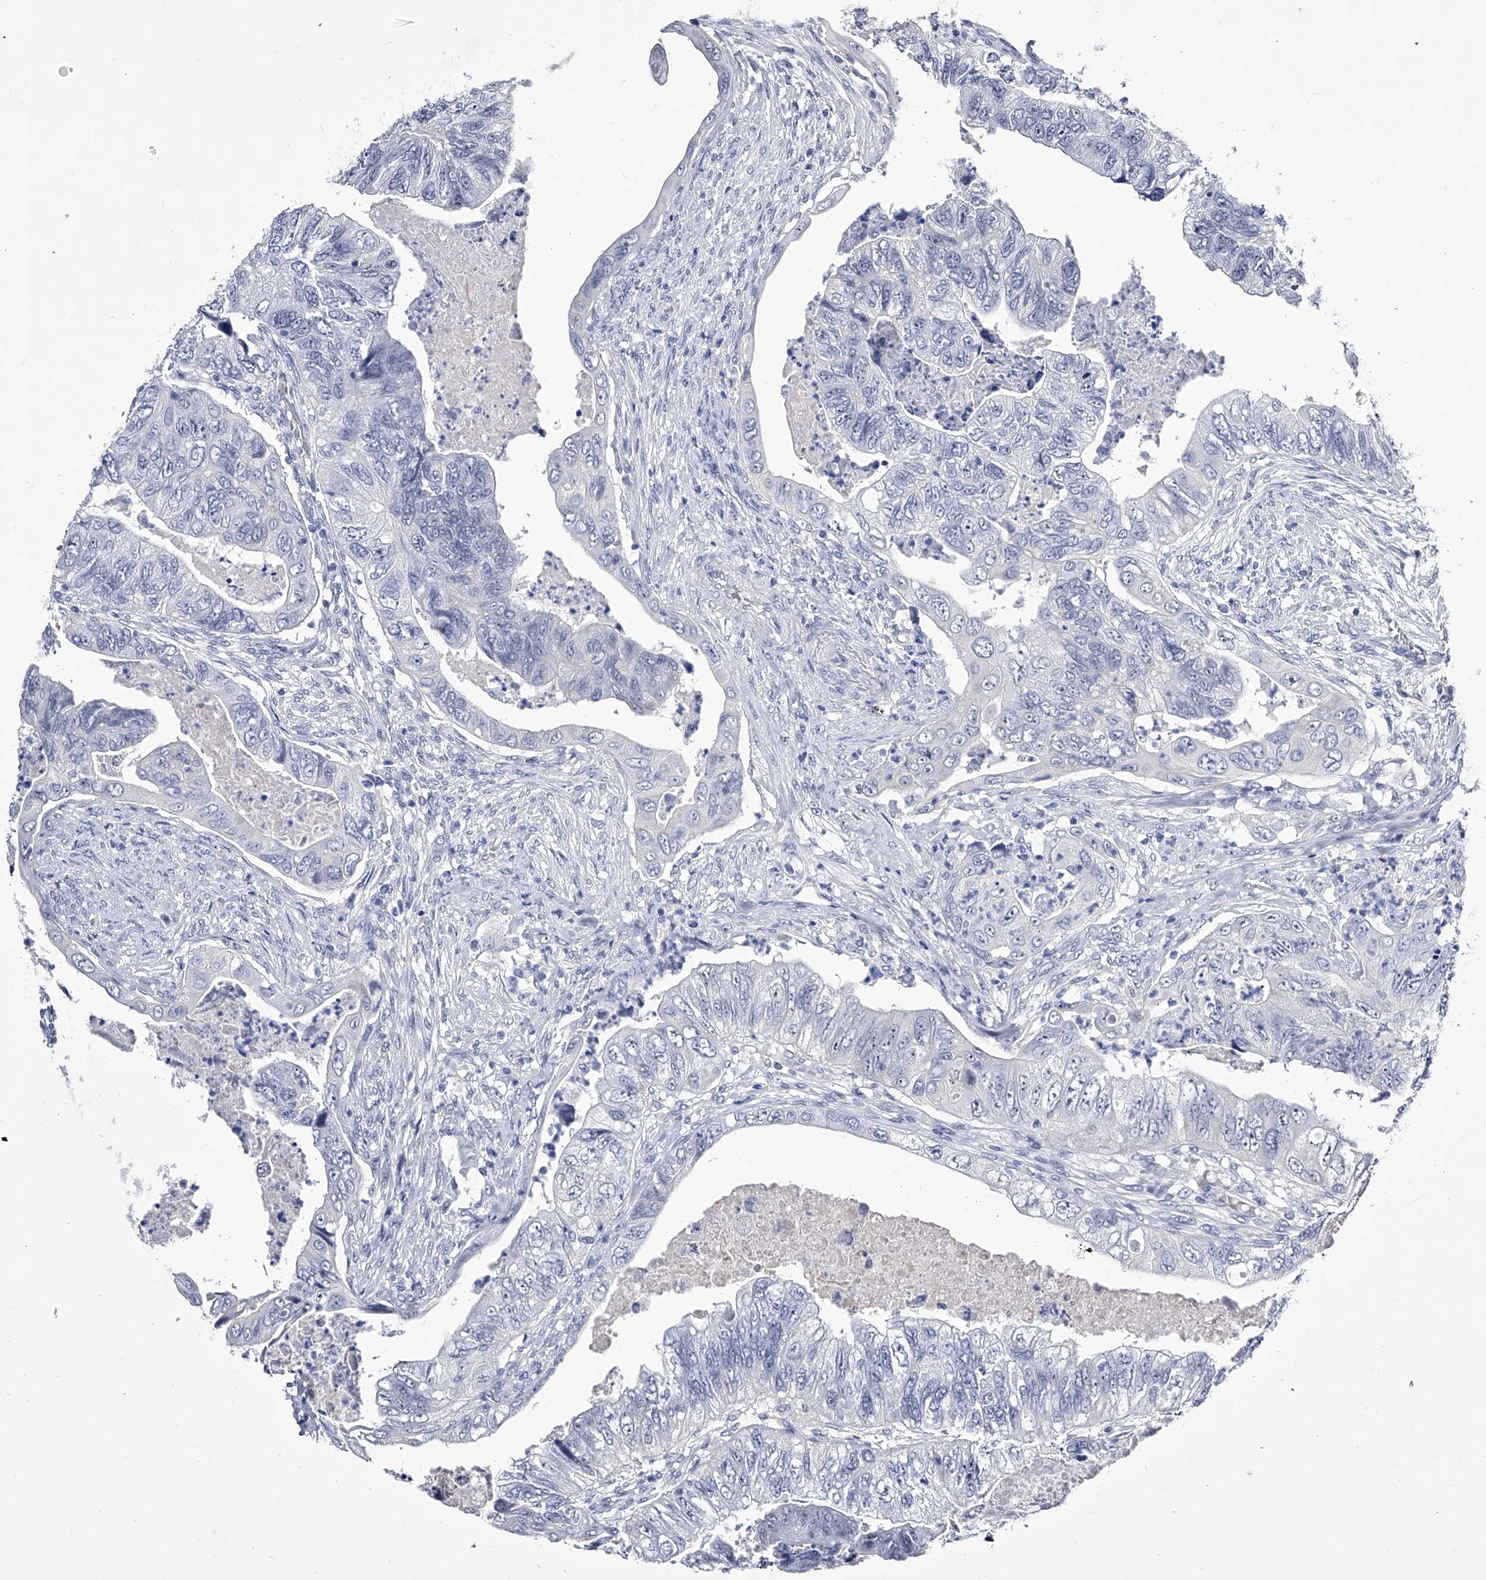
{"staining": {"intensity": "negative", "quantity": "none", "location": "none"}, "tissue": "colorectal cancer", "cell_type": "Tumor cells", "image_type": "cancer", "snomed": [{"axis": "morphology", "description": "Adenocarcinoma, NOS"}, {"axis": "topography", "description": "Rectum"}], "caption": "There is no significant staining in tumor cells of colorectal cancer (adenocarcinoma).", "gene": "CRISP2", "patient": {"sex": "male", "age": 63}}